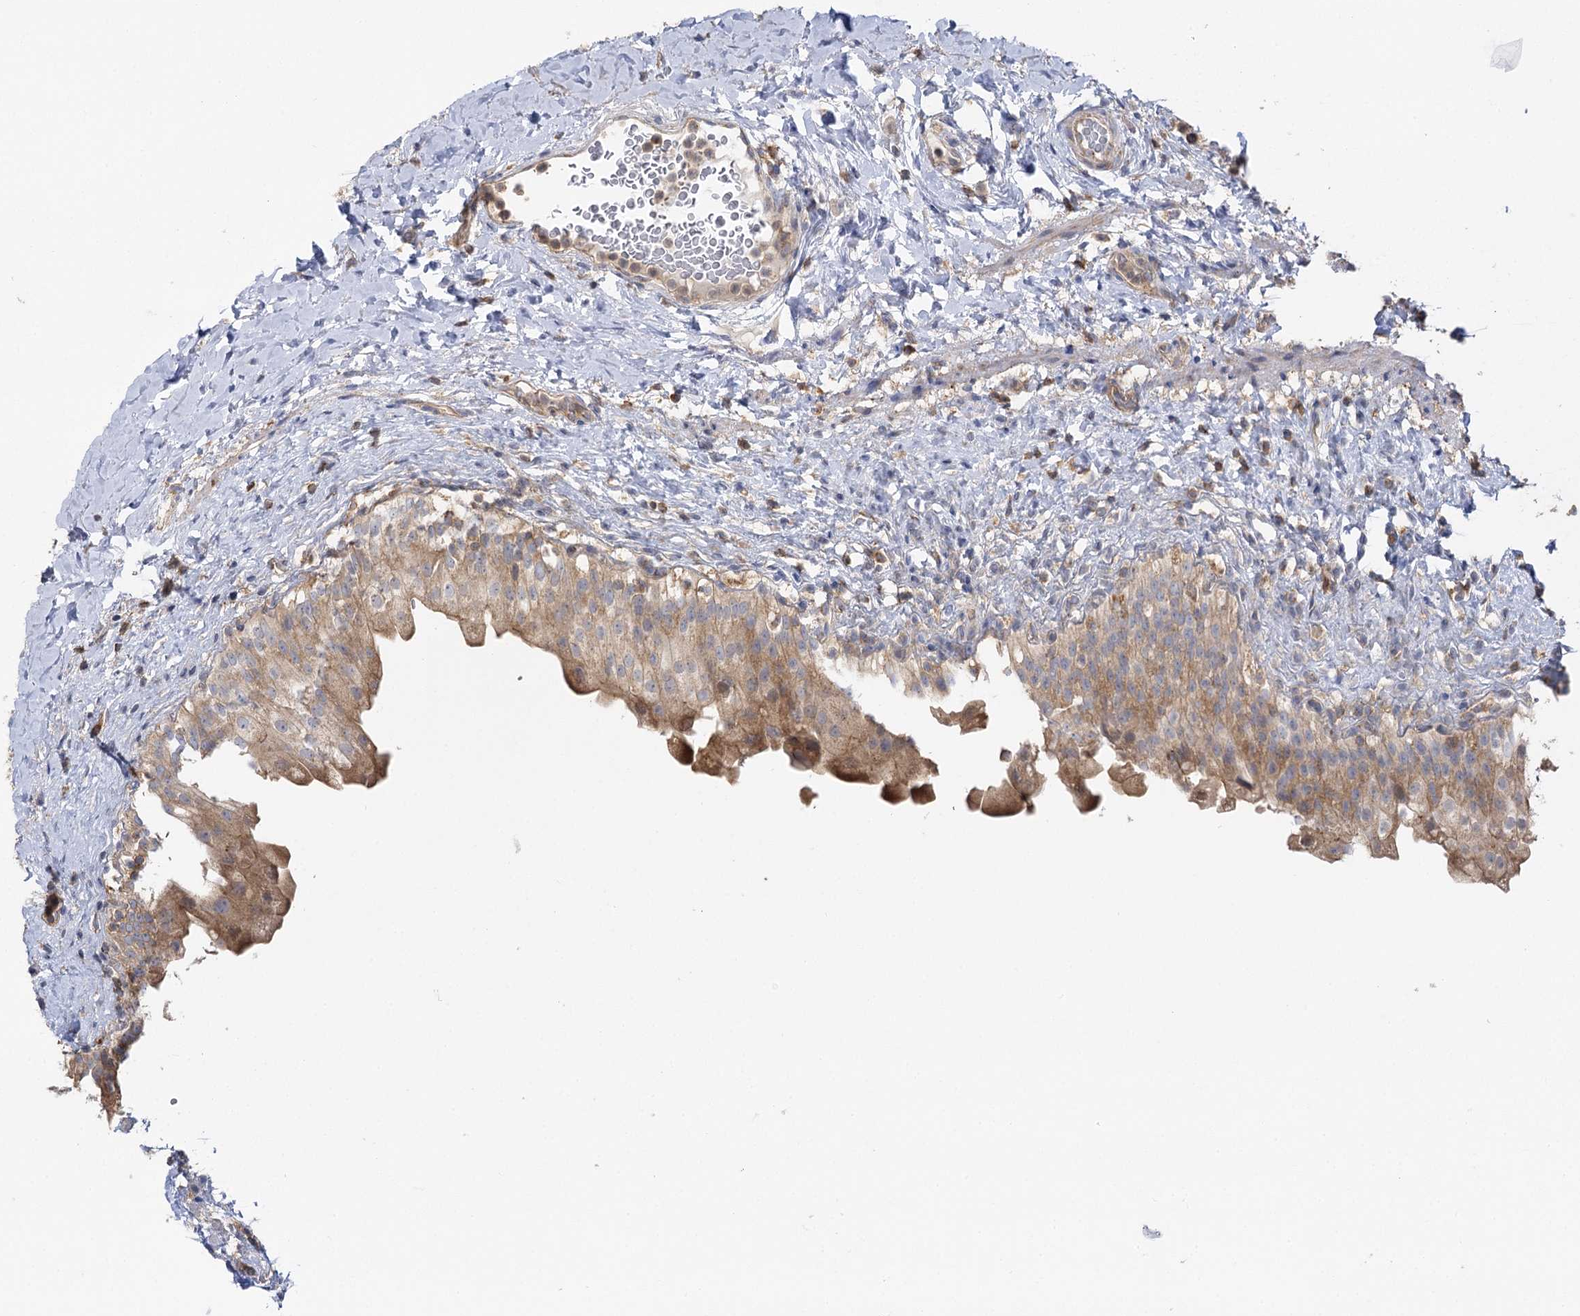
{"staining": {"intensity": "moderate", "quantity": "25%-75%", "location": "cytoplasmic/membranous"}, "tissue": "urinary bladder", "cell_type": "Urothelial cells", "image_type": "normal", "snomed": [{"axis": "morphology", "description": "Normal tissue, NOS"}, {"axis": "topography", "description": "Urinary bladder"}], "caption": "Protein staining of benign urinary bladder exhibits moderate cytoplasmic/membranous staining in approximately 25%-75% of urothelial cells.", "gene": "SEC24B", "patient": {"sex": "female", "age": 27}}